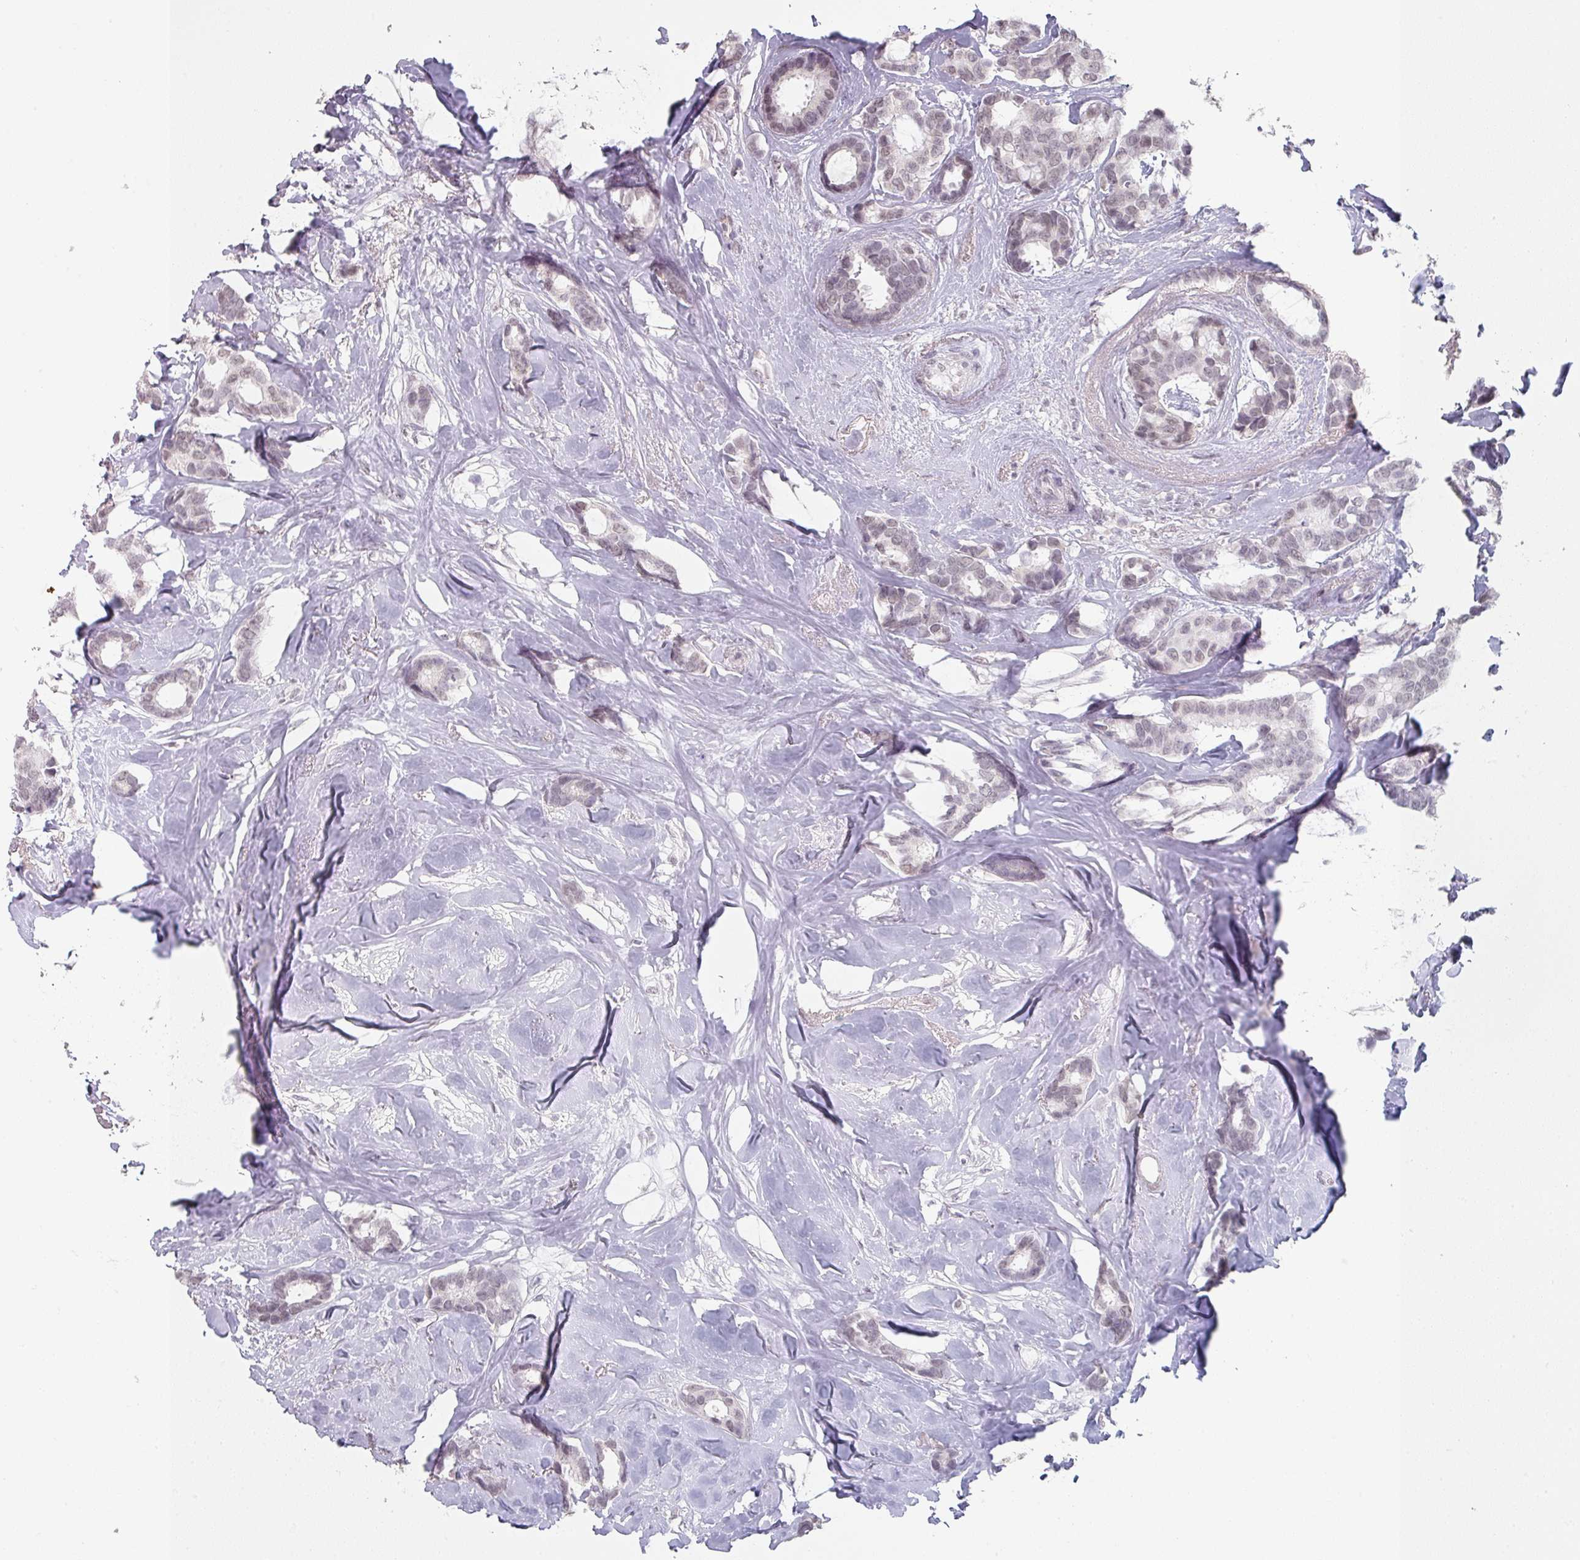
{"staining": {"intensity": "negative", "quantity": "none", "location": "none"}, "tissue": "breast cancer", "cell_type": "Tumor cells", "image_type": "cancer", "snomed": [{"axis": "morphology", "description": "Duct carcinoma"}, {"axis": "topography", "description": "Breast"}], "caption": "IHC histopathology image of neoplastic tissue: intraductal carcinoma (breast) stained with DAB (3,3'-diaminobenzidine) exhibits no significant protein staining in tumor cells.", "gene": "SPRR1A", "patient": {"sex": "female", "age": 87}}